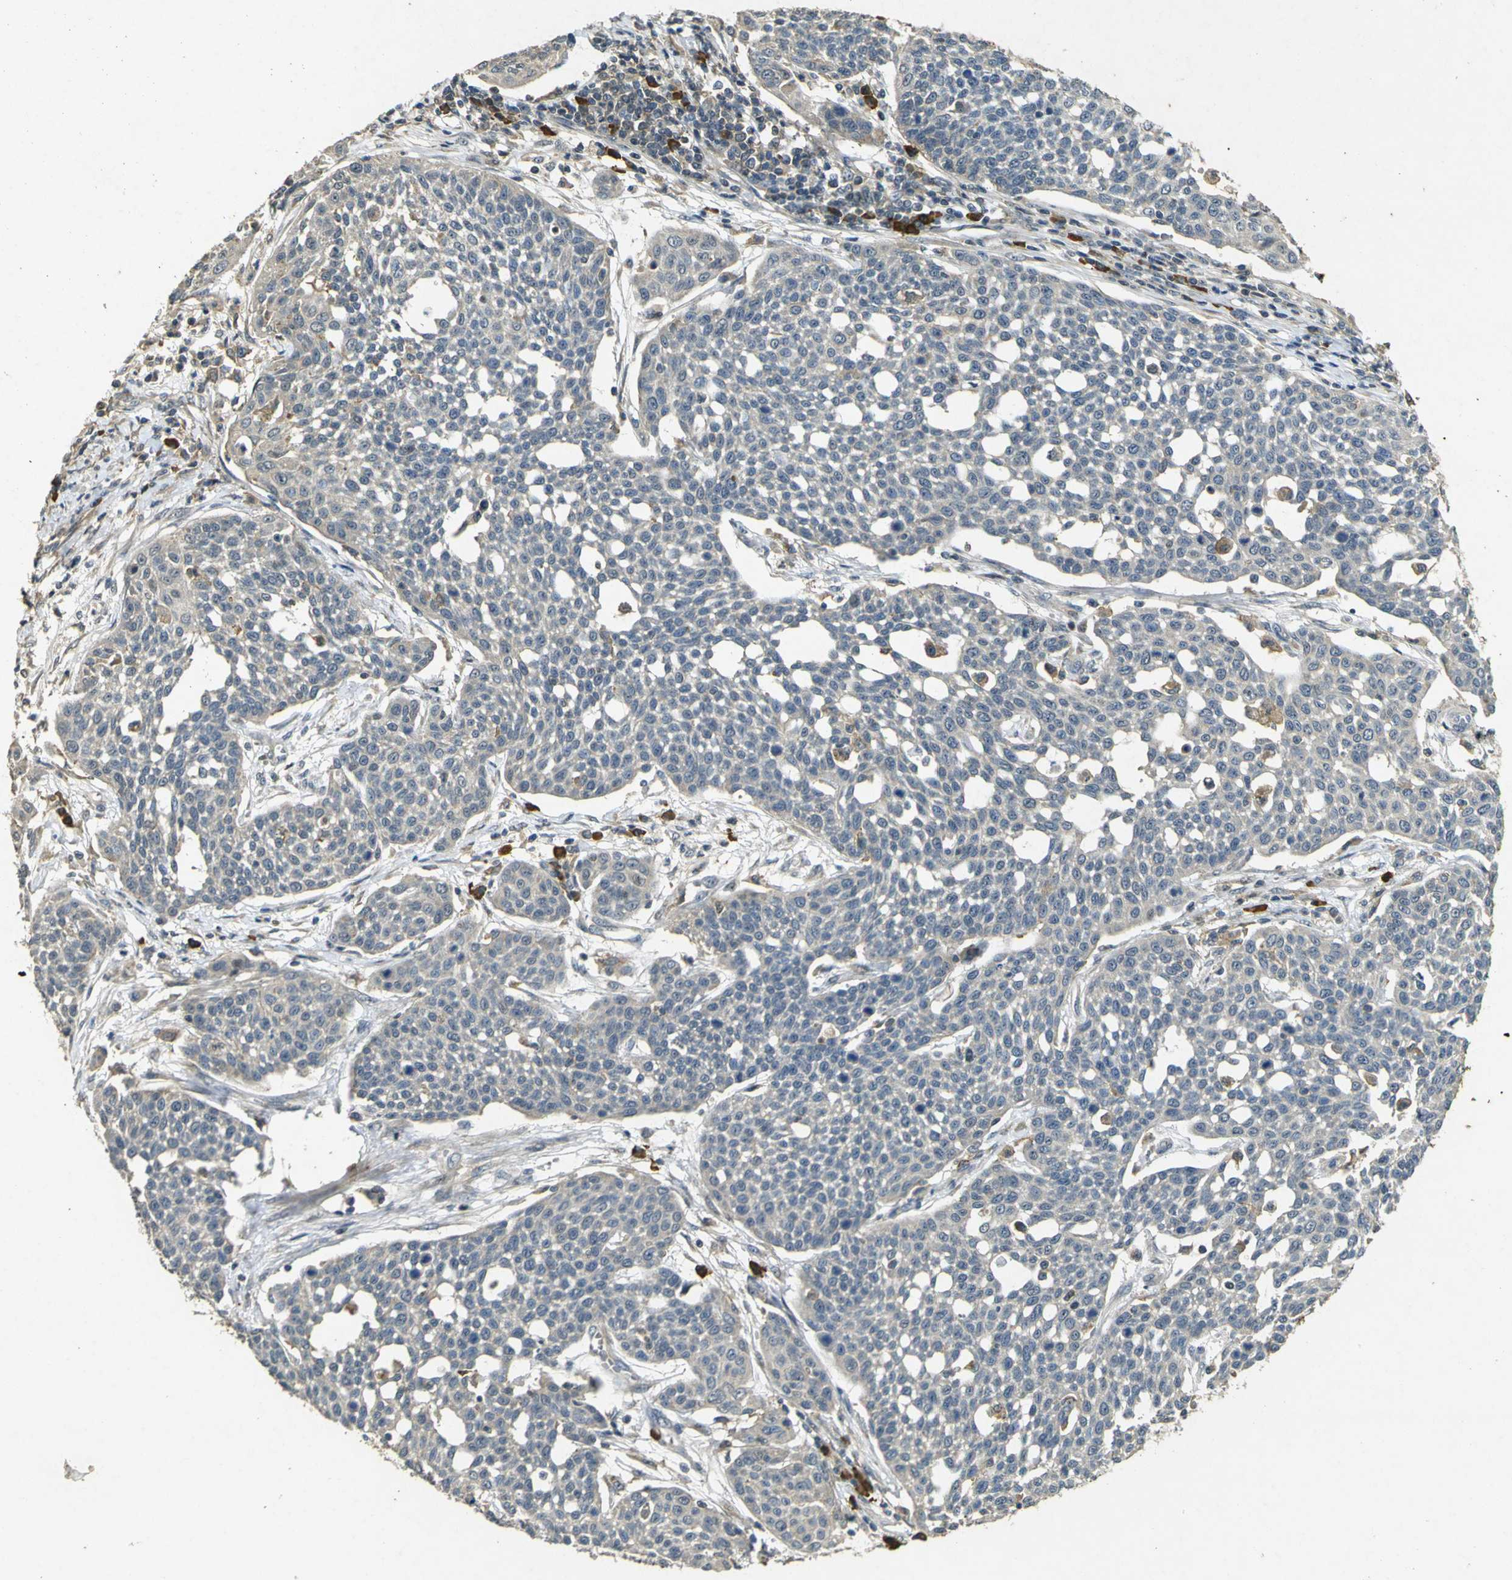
{"staining": {"intensity": "negative", "quantity": "none", "location": "none"}, "tissue": "cervical cancer", "cell_type": "Tumor cells", "image_type": "cancer", "snomed": [{"axis": "morphology", "description": "Squamous cell carcinoma, NOS"}, {"axis": "topography", "description": "Cervix"}], "caption": "High power microscopy micrograph of an immunohistochemistry (IHC) image of squamous cell carcinoma (cervical), revealing no significant staining in tumor cells.", "gene": "MAGI2", "patient": {"sex": "female", "age": 34}}